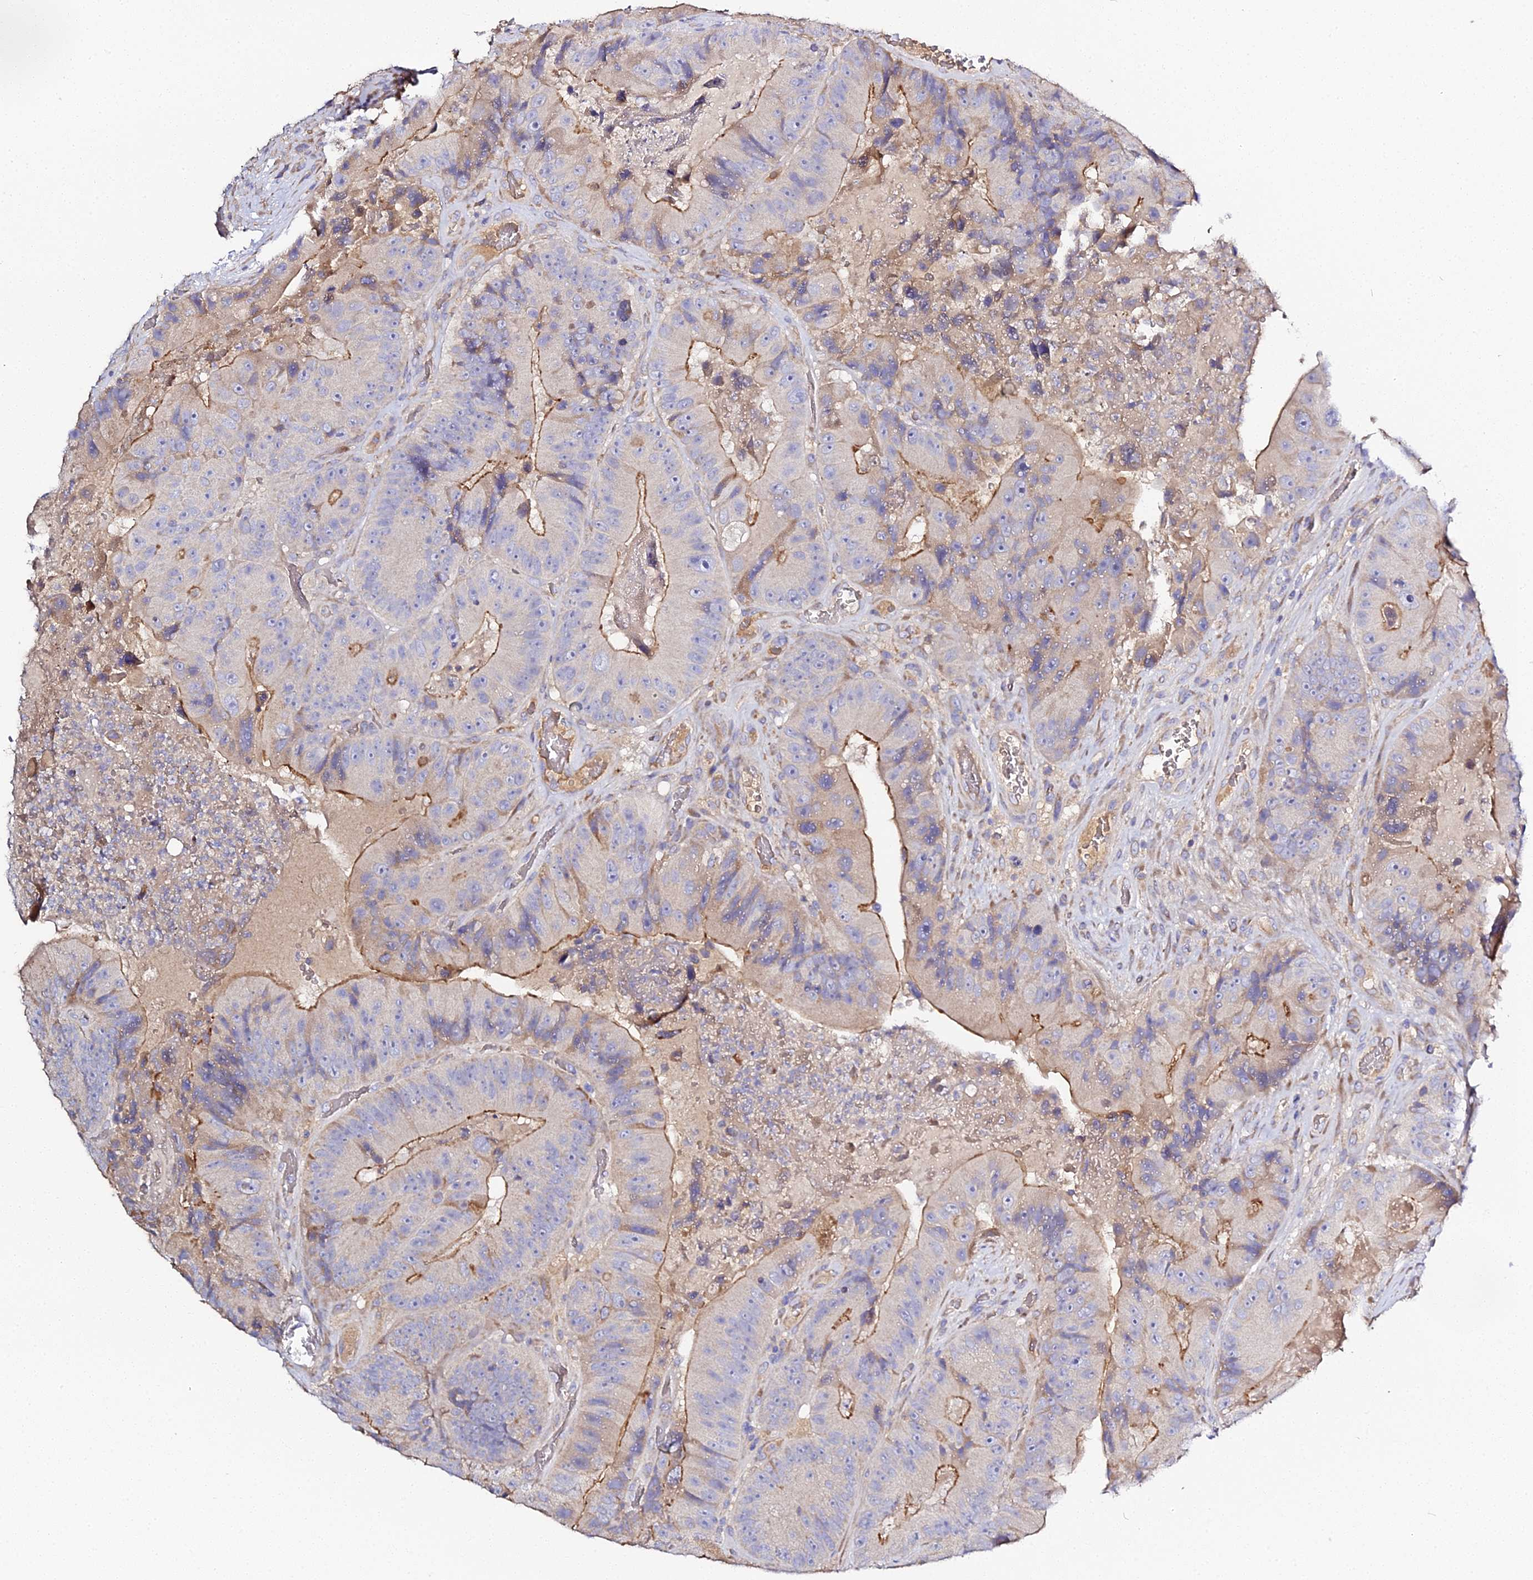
{"staining": {"intensity": "moderate", "quantity": "<25%", "location": "cytoplasmic/membranous"}, "tissue": "colorectal cancer", "cell_type": "Tumor cells", "image_type": "cancer", "snomed": [{"axis": "morphology", "description": "Adenocarcinoma, NOS"}, {"axis": "topography", "description": "Colon"}], "caption": "Tumor cells reveal low levels of moderate cytoplasmic/membranous expression in approximately <25% of cells in colorectal cancer (adenocarcinoma). (DAB IHC with brightfield microscopy, high magnification).", "gene": "SCX", "patient": {"sex": "female", "age": 86}}